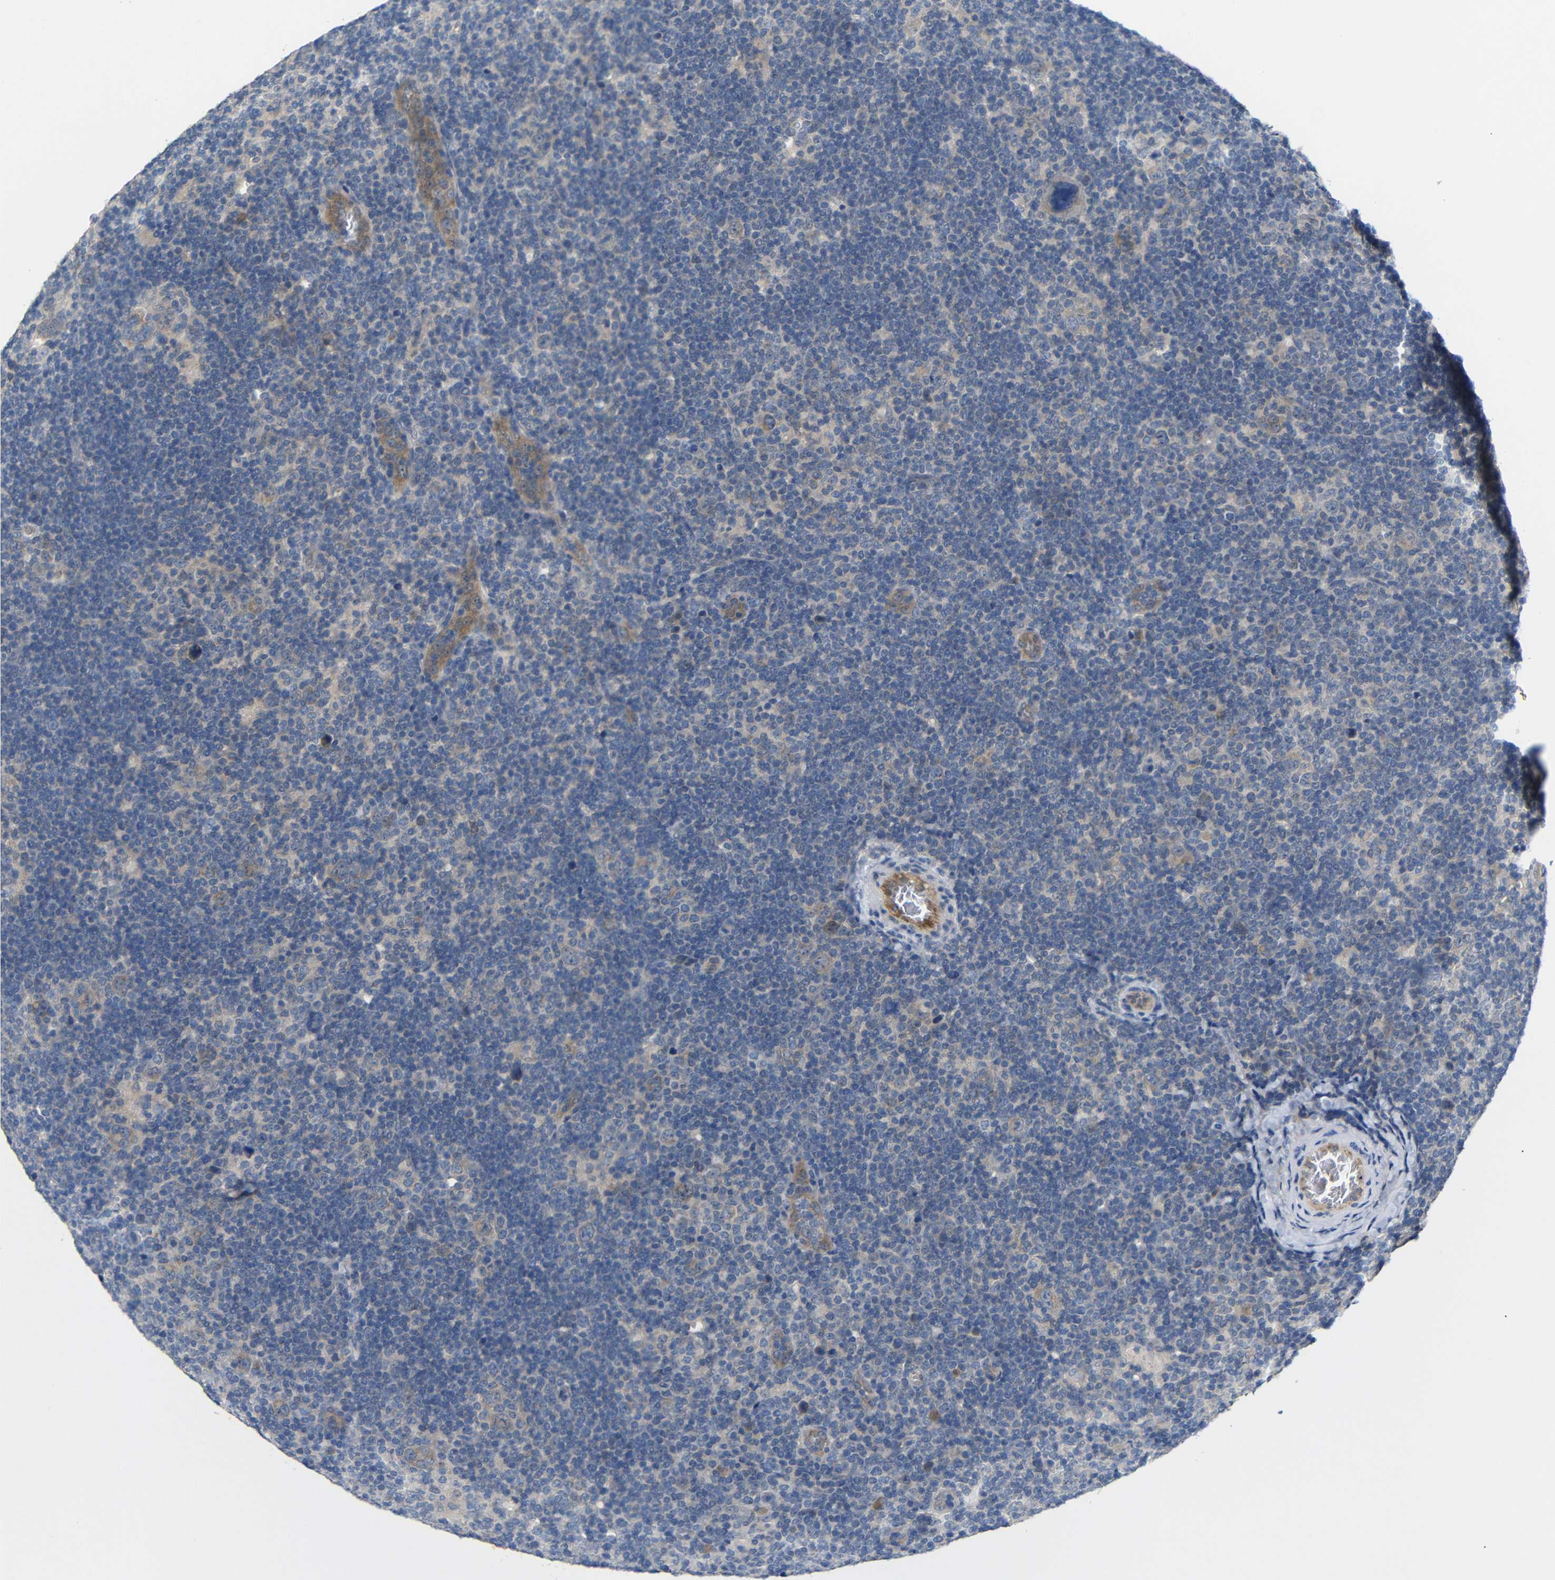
{"staining": {"intensity": "moderate", "quantity": ">75%", "location": "cytoplasmic/membranous"}, "tissue": "lymphoma", "cell_type": "Tumor cells", "image_type": "cancer", "snomed": [{"axis": "morphology", "description": "Hodgkin's disease, NOS"}, {"axis": "topography", "description": "Lymph node"}], "caption": "IHC photomicrograph of neoplastic tissue: human lymphoma stained using immunohistochemistry (IHC) demonstrates medium levels of moderate protein expression localized specifically in the cytoplasmic/membranous of tumor cells, appearing as a cytoplasmic/membranous brown color.", "gene": "TBC1D32", "patient": {"sex": "female", "age": 57}}